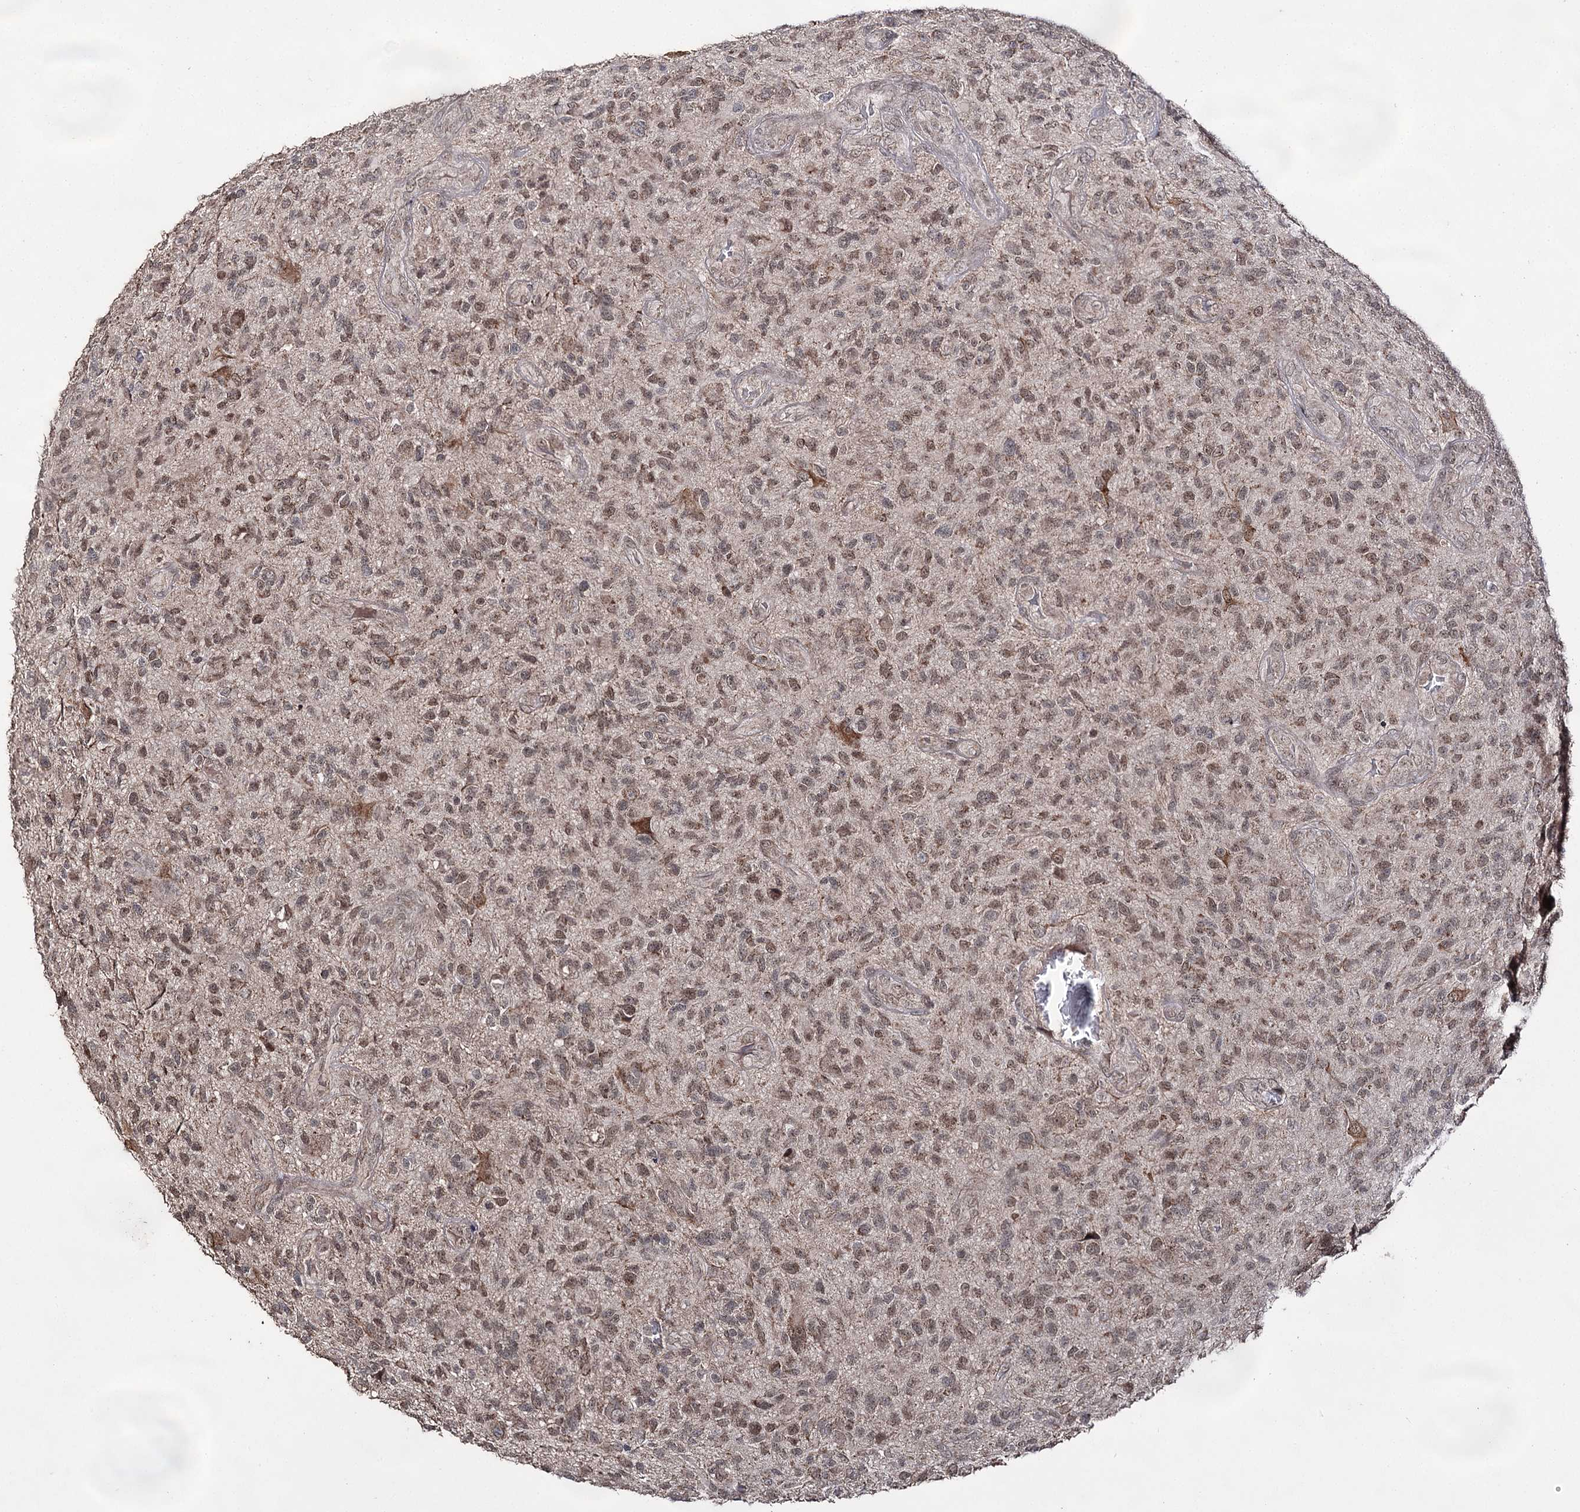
{"staining": {"intensity": "moderate", "quantity": ">75%", "location": "cytoplasmic/membranous,nuclear"}, "tissue": "glioma", "cell_type": "Tumor cells", "image_type": "cancer", "snomed": [{"axis": "morphology", "description": "Glioma, malignant, High grade"}, {"axis": "topography", "description": "Brain"}], "caption": "Malignant high-grade glioma stained with immunohistochemistry (IHC) exhibits moderate cytoplasmic/membranous and nuclear staining in about >75% of tumor cells.", "gene": "ACTR6", "patient": {"sex": "male", "age": 47}}